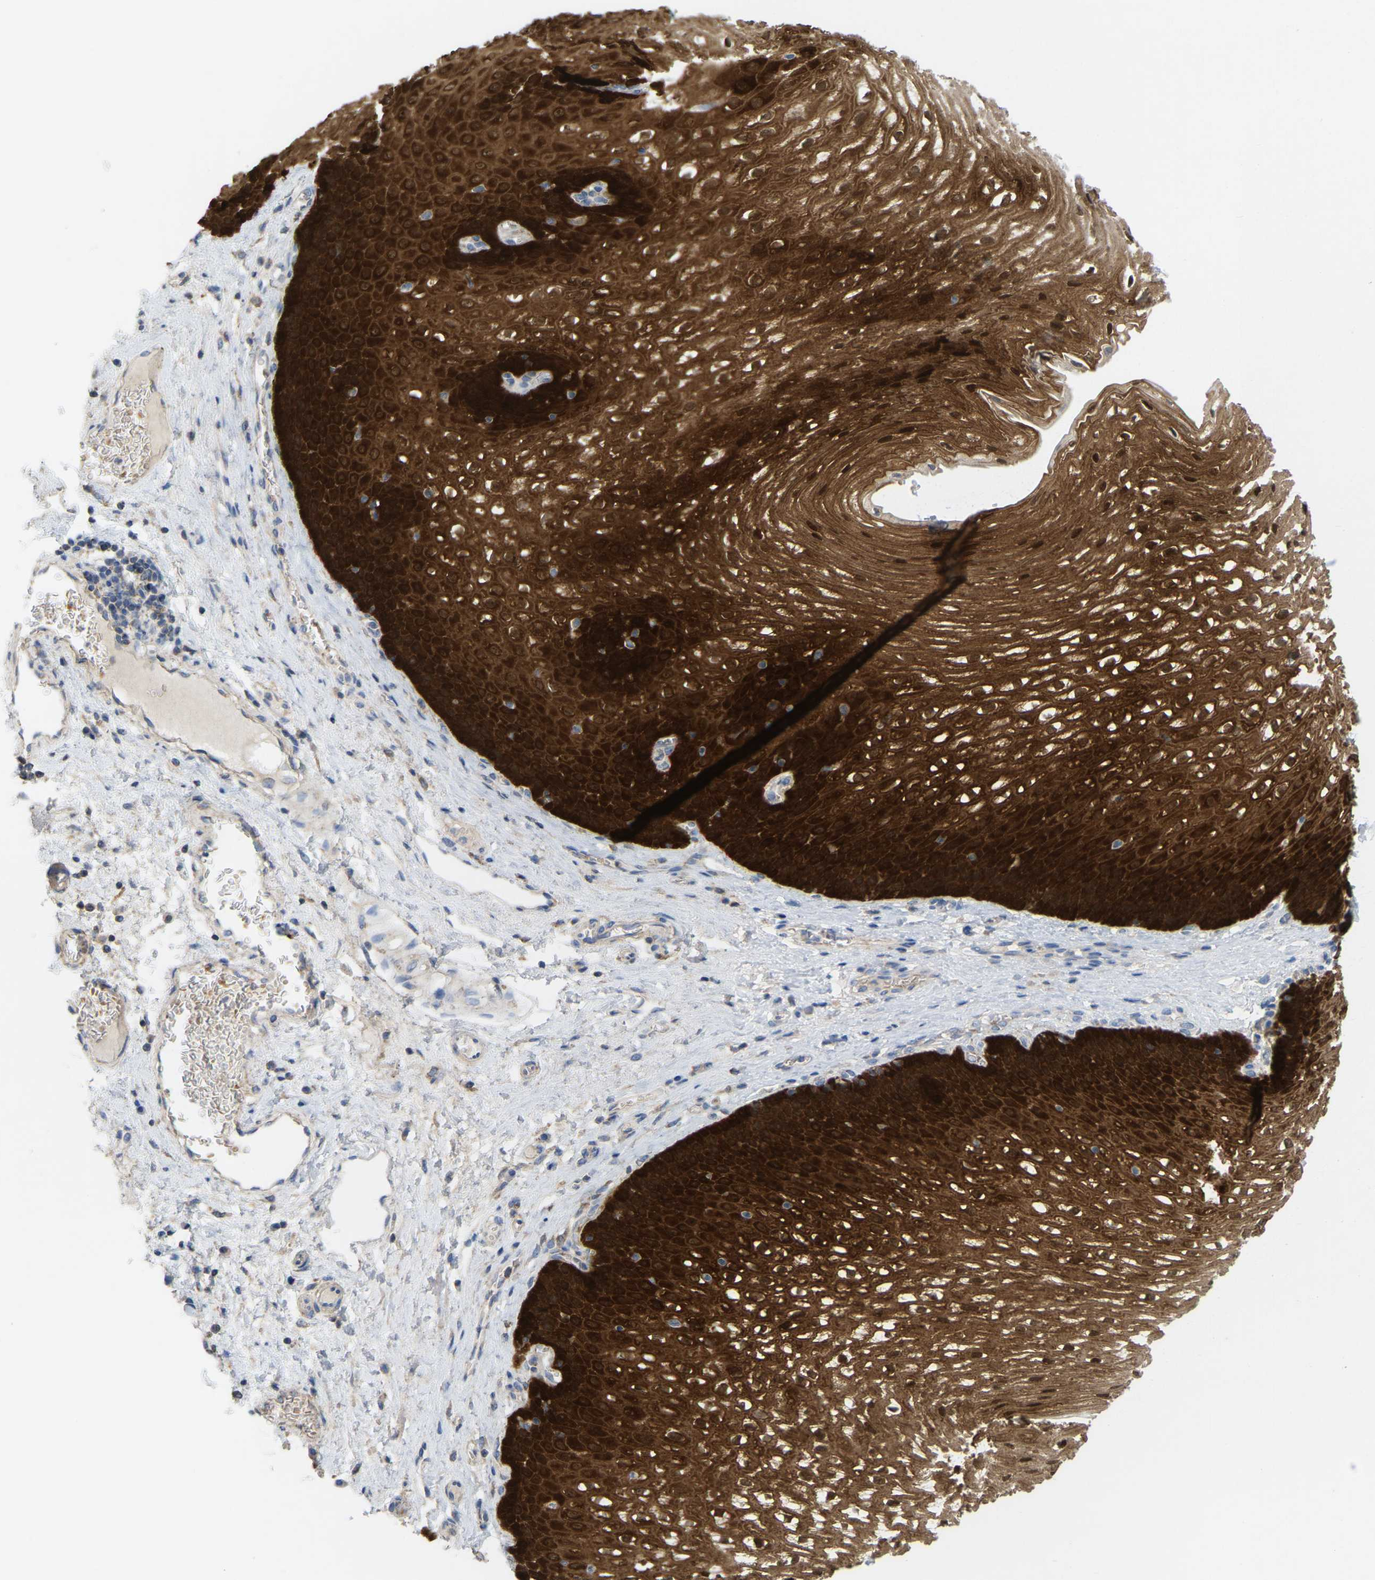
{"staining": {"intensity": "strong", "quantity": ">75%", "location": "cytoplasmic/membranous"}, "tissue": "esophagus", "cell_type": "Squamous epithelial cells", "image_type": "normal", "snomed": [{"axis": "morphology", "description": "Normal tissue, NOS"}, {"axis": "topography", "description": "Esophagus"}], "caption": "Squamous epithelial cells display high levels of strong cytoplasmic/membranous positivity in about >75% of cells in unremarkable esophagus.", "gene": "SERPINB5", "patient": {"sex": "male", "age": 48}}